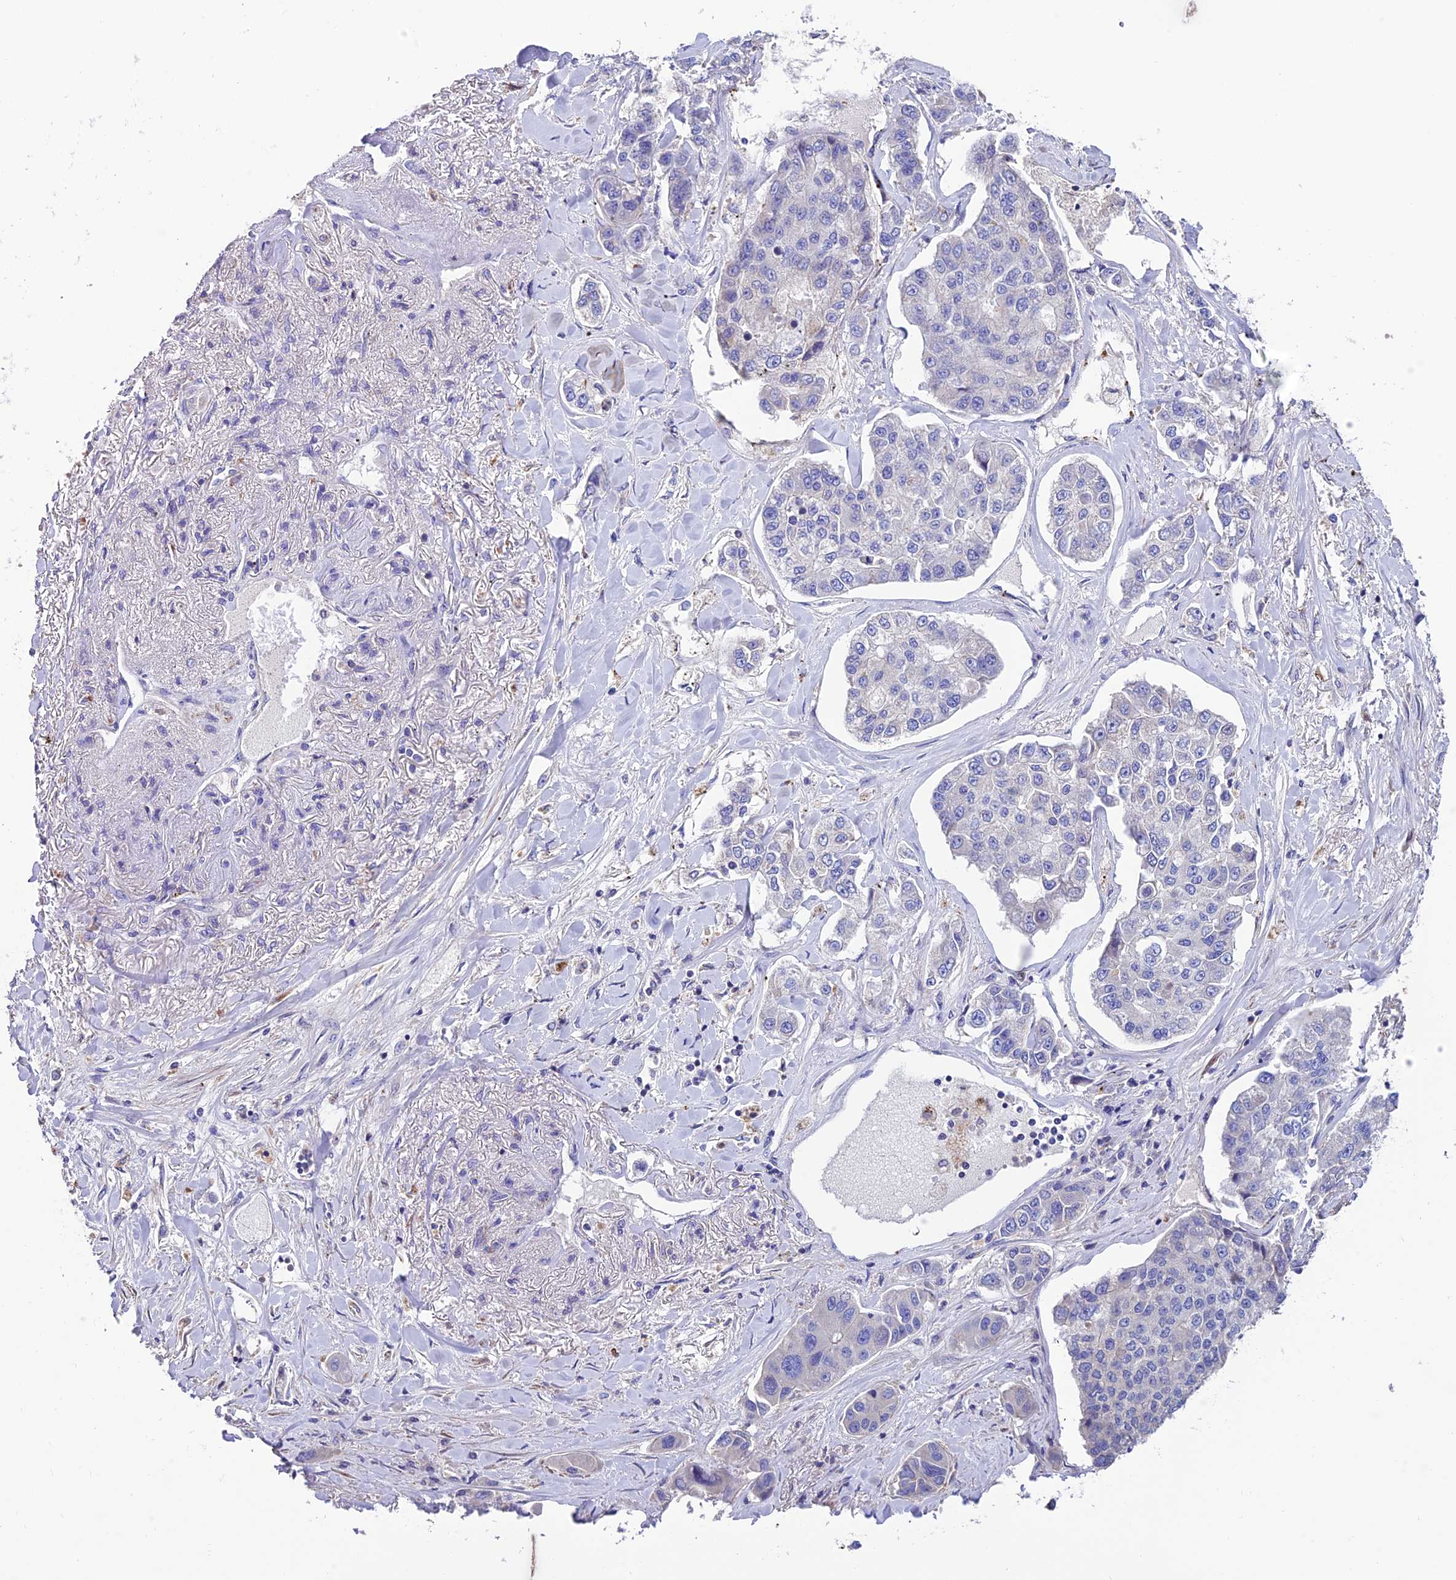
{"staining": {"intensity": "negative", "quantity": "none", "location": "none"}, "tissue": "lung cancer", "cell_type": "Tumor cells", "image_type": "cancer", "snomed": [{"axis": "morphology", "description": "Adenocarcinoma, NOS"}, {"axis": "topography", "description": "Lung"}], "caption": "Micrograph shows no significant protein expression in tumor cells of adenocarcinoma (lung).", "gene": "FAM178B", "patient": {"sex": "male", "age": 49}}